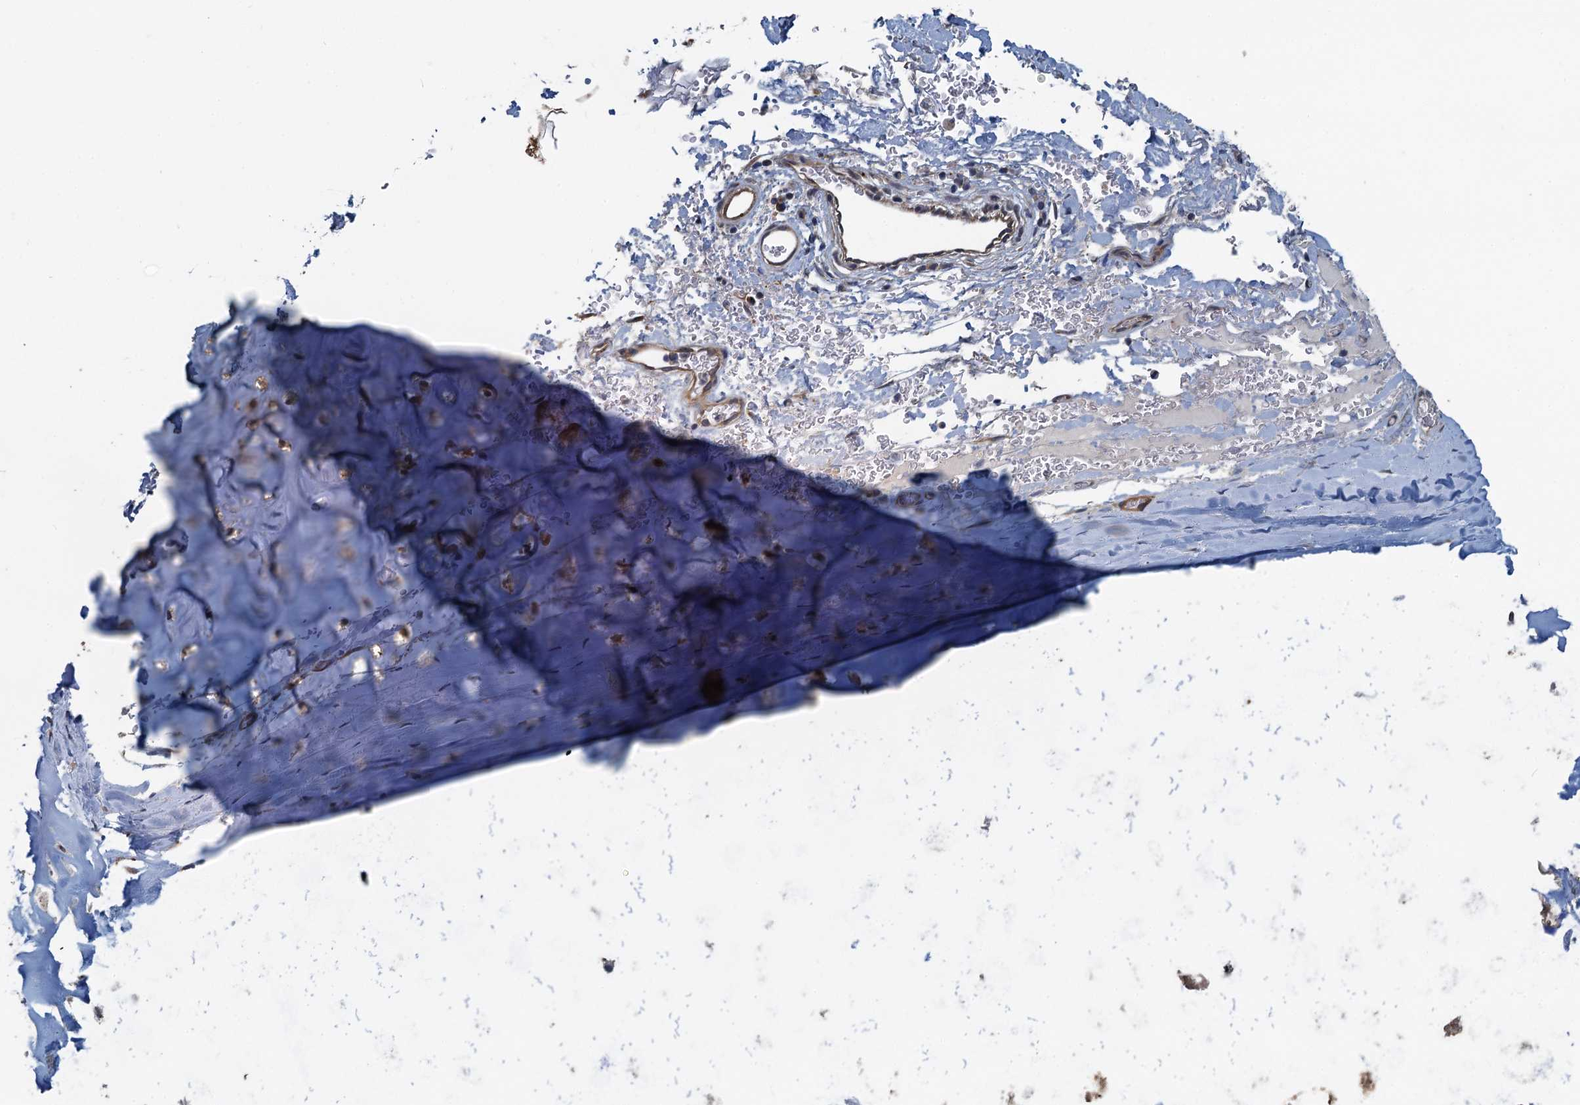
{"staining": {"intensity": "weak", "quantity": "25%-75%", "location": "cytoplasmic/membranous"}, "tissue": "adipose tissue", "cell_type": "Adipocytes", "image_type": "normal", "snomed": [{"axis": "morphology", "description": "Normal tissue, NOS"}, {"axis": "topography", "description": "Cartilage tissue"}], "caption": "This image shows immunohistochemistry staining of unremarkable human adipose tissue, with low weak cytoplasmic/membranous staining in approximately 25%-75% of adipocytes.", "gene": "AGRN", "patient": {"sex": "female", "age": 63}}